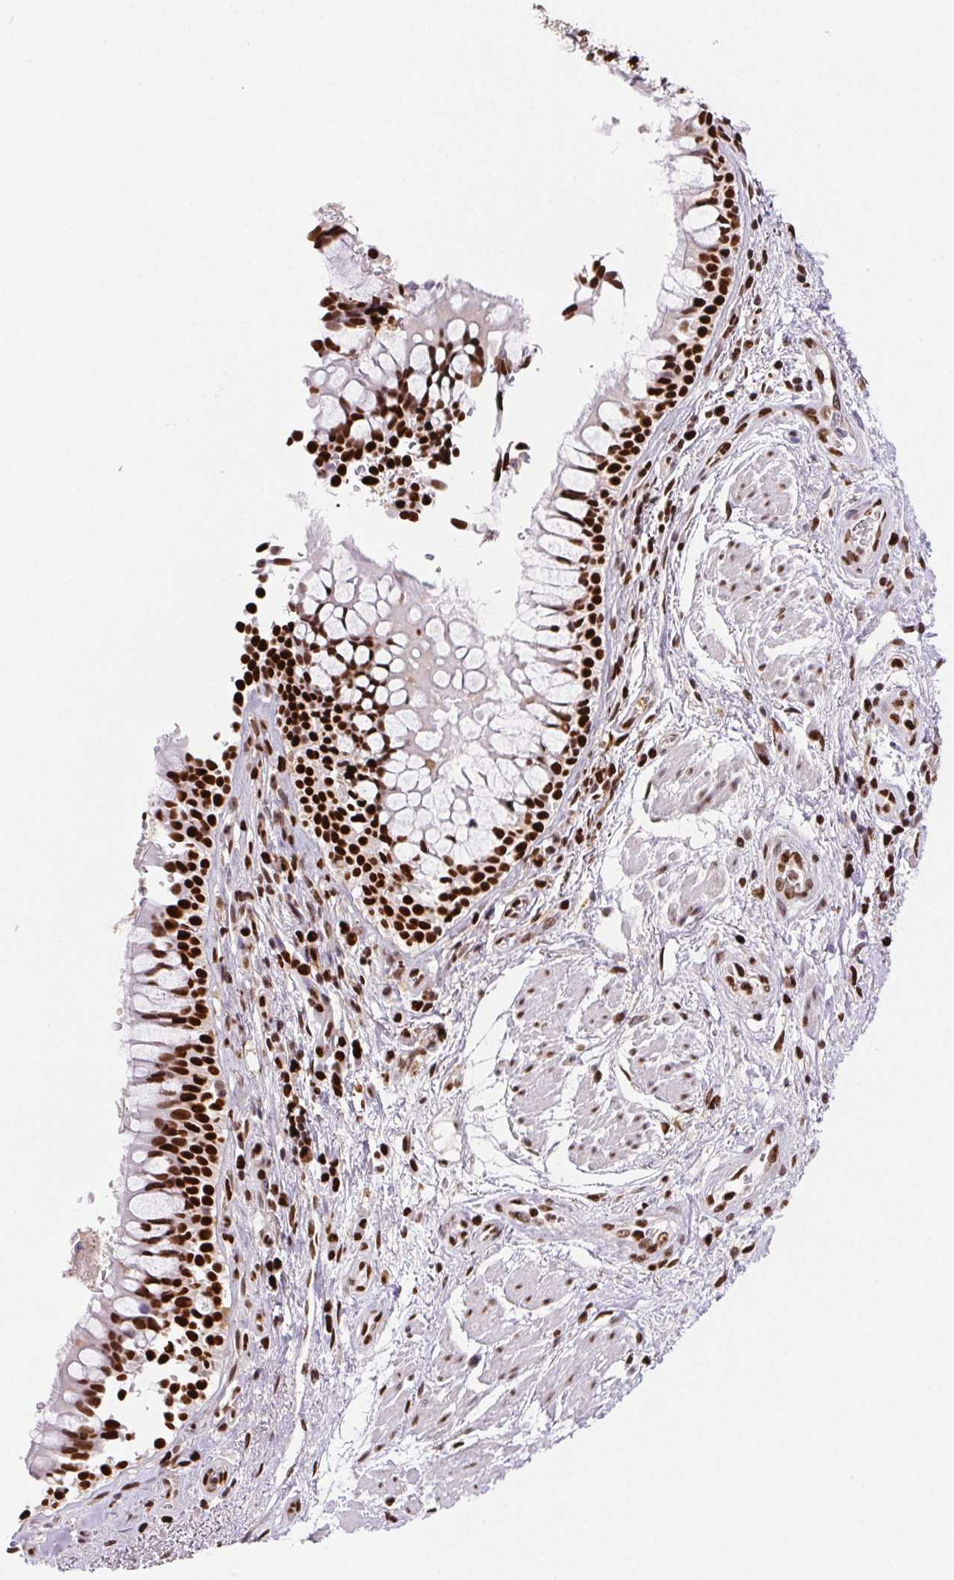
{"staining": {"intensity": "negative", "quantity": "none", "location": "none"}, "tissue": "soft tissue", "cell_type": "Chondrocytes", "image_type": "normal", "snomed": [{"axis": "morphology", "description": "Normal tissue, NOS"}, {"axis": "topography", "description": "Cartilage tissue"}, {"axis": "topography", "description": "Bronchus"}], "caption": "Immunohistochemistry histopathology image of benign soft tissue: human soft tissue stained with DAB (3,3'-diaminobenzidine) shows no significant protein staining in chondrocytes.", "gene": "SETSIP", "patient": {"sex": "male", "age": 64}}